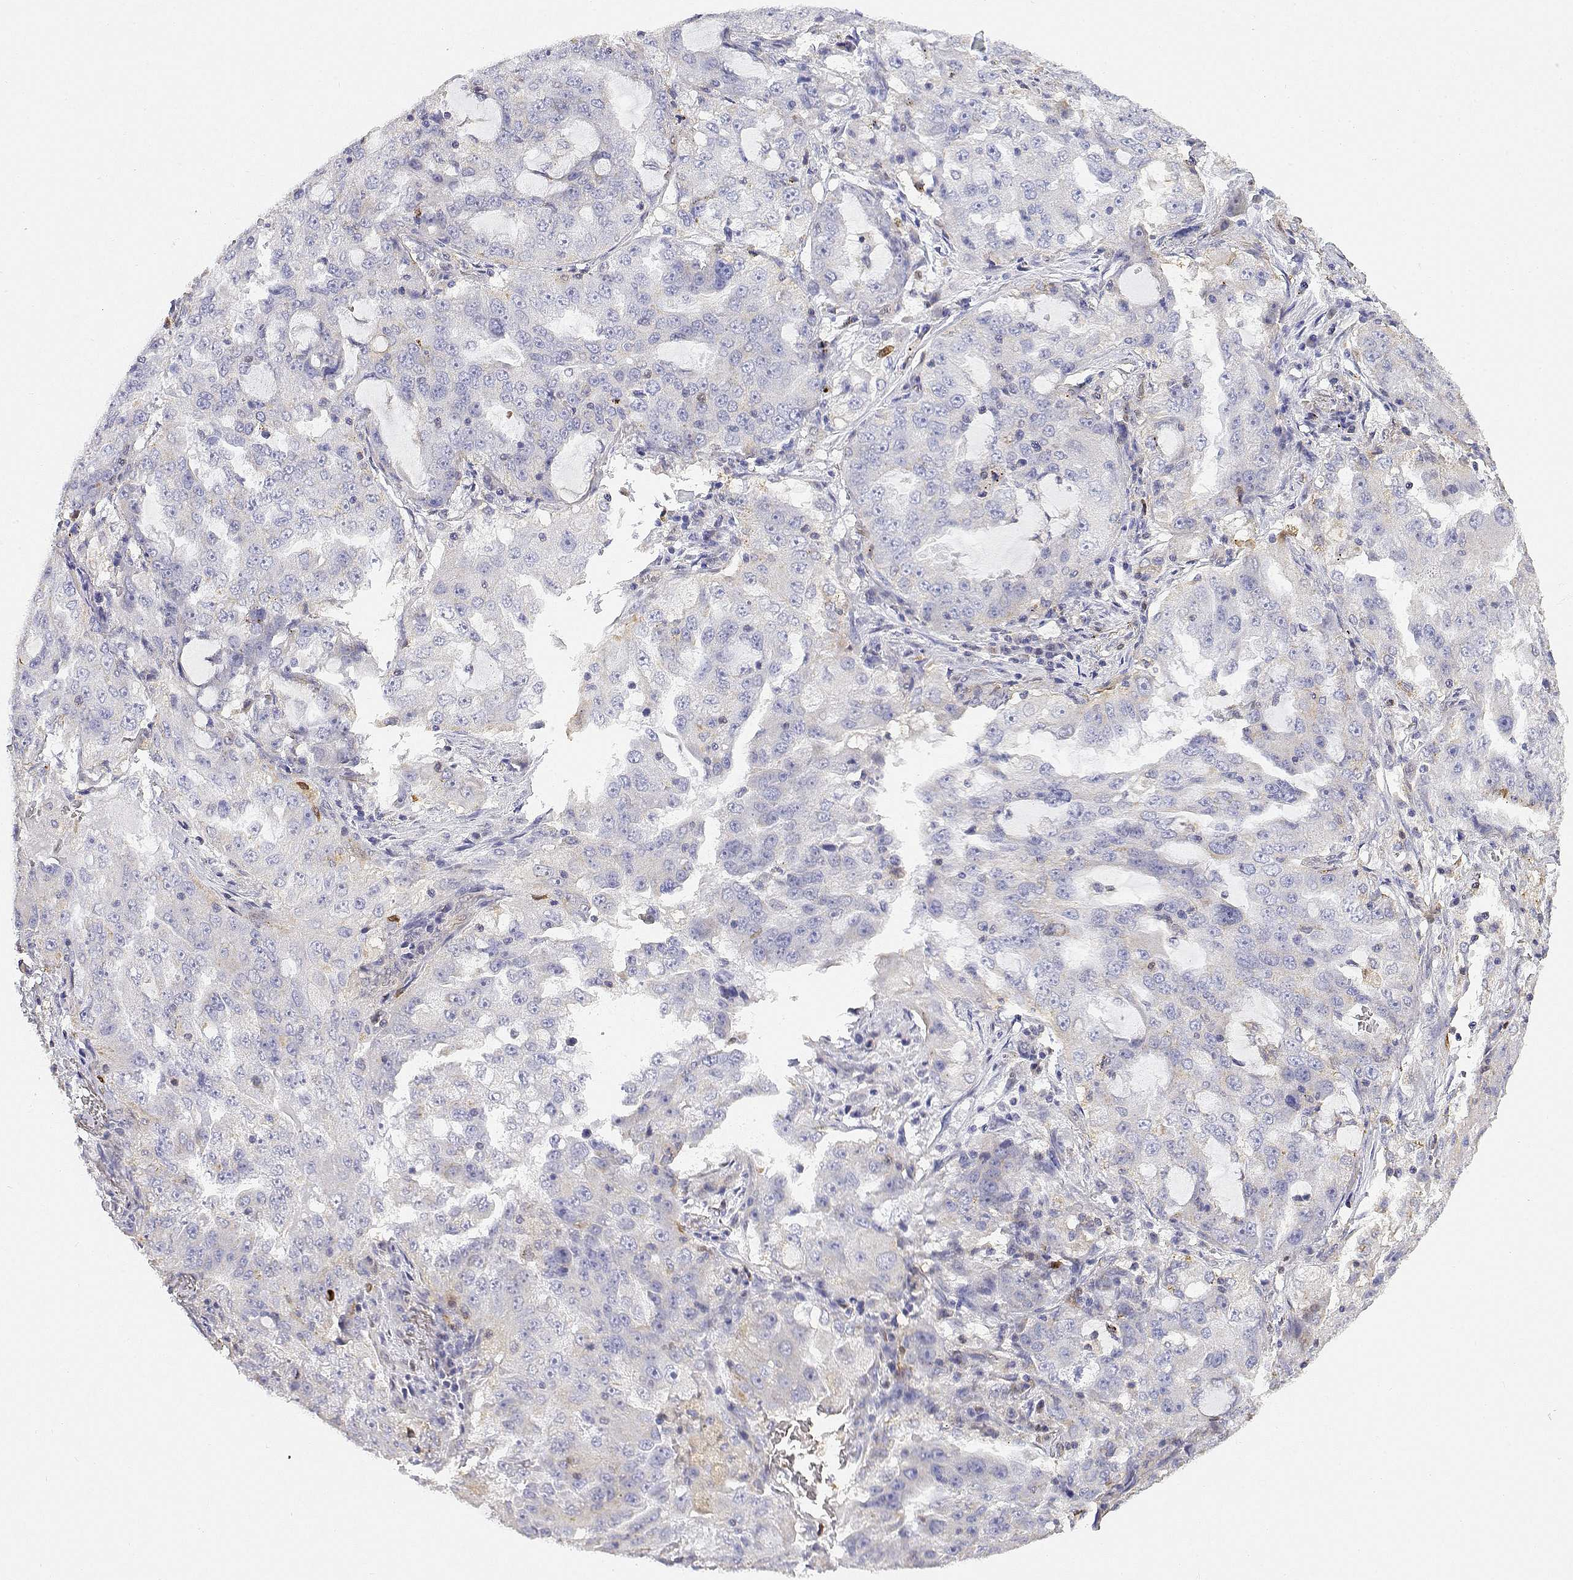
{"staining": {"intensity": "negative", "quantity": "none", "location": "none"}, "tissue": "lung cancer", "cell_type": "Tumor cells", "image_type": "cancer", "snomed": [{"axis": "morphology", "description": "Adenocarcinoma, NOS"}, {"axis": "topography", "description": "Lung"}], "caption": "Lung cancer was stained to show a protein in brown. There is no significant expression in tumor cells.", "gene": "ADA", "patient": {"sex": "female", "age": 61}}